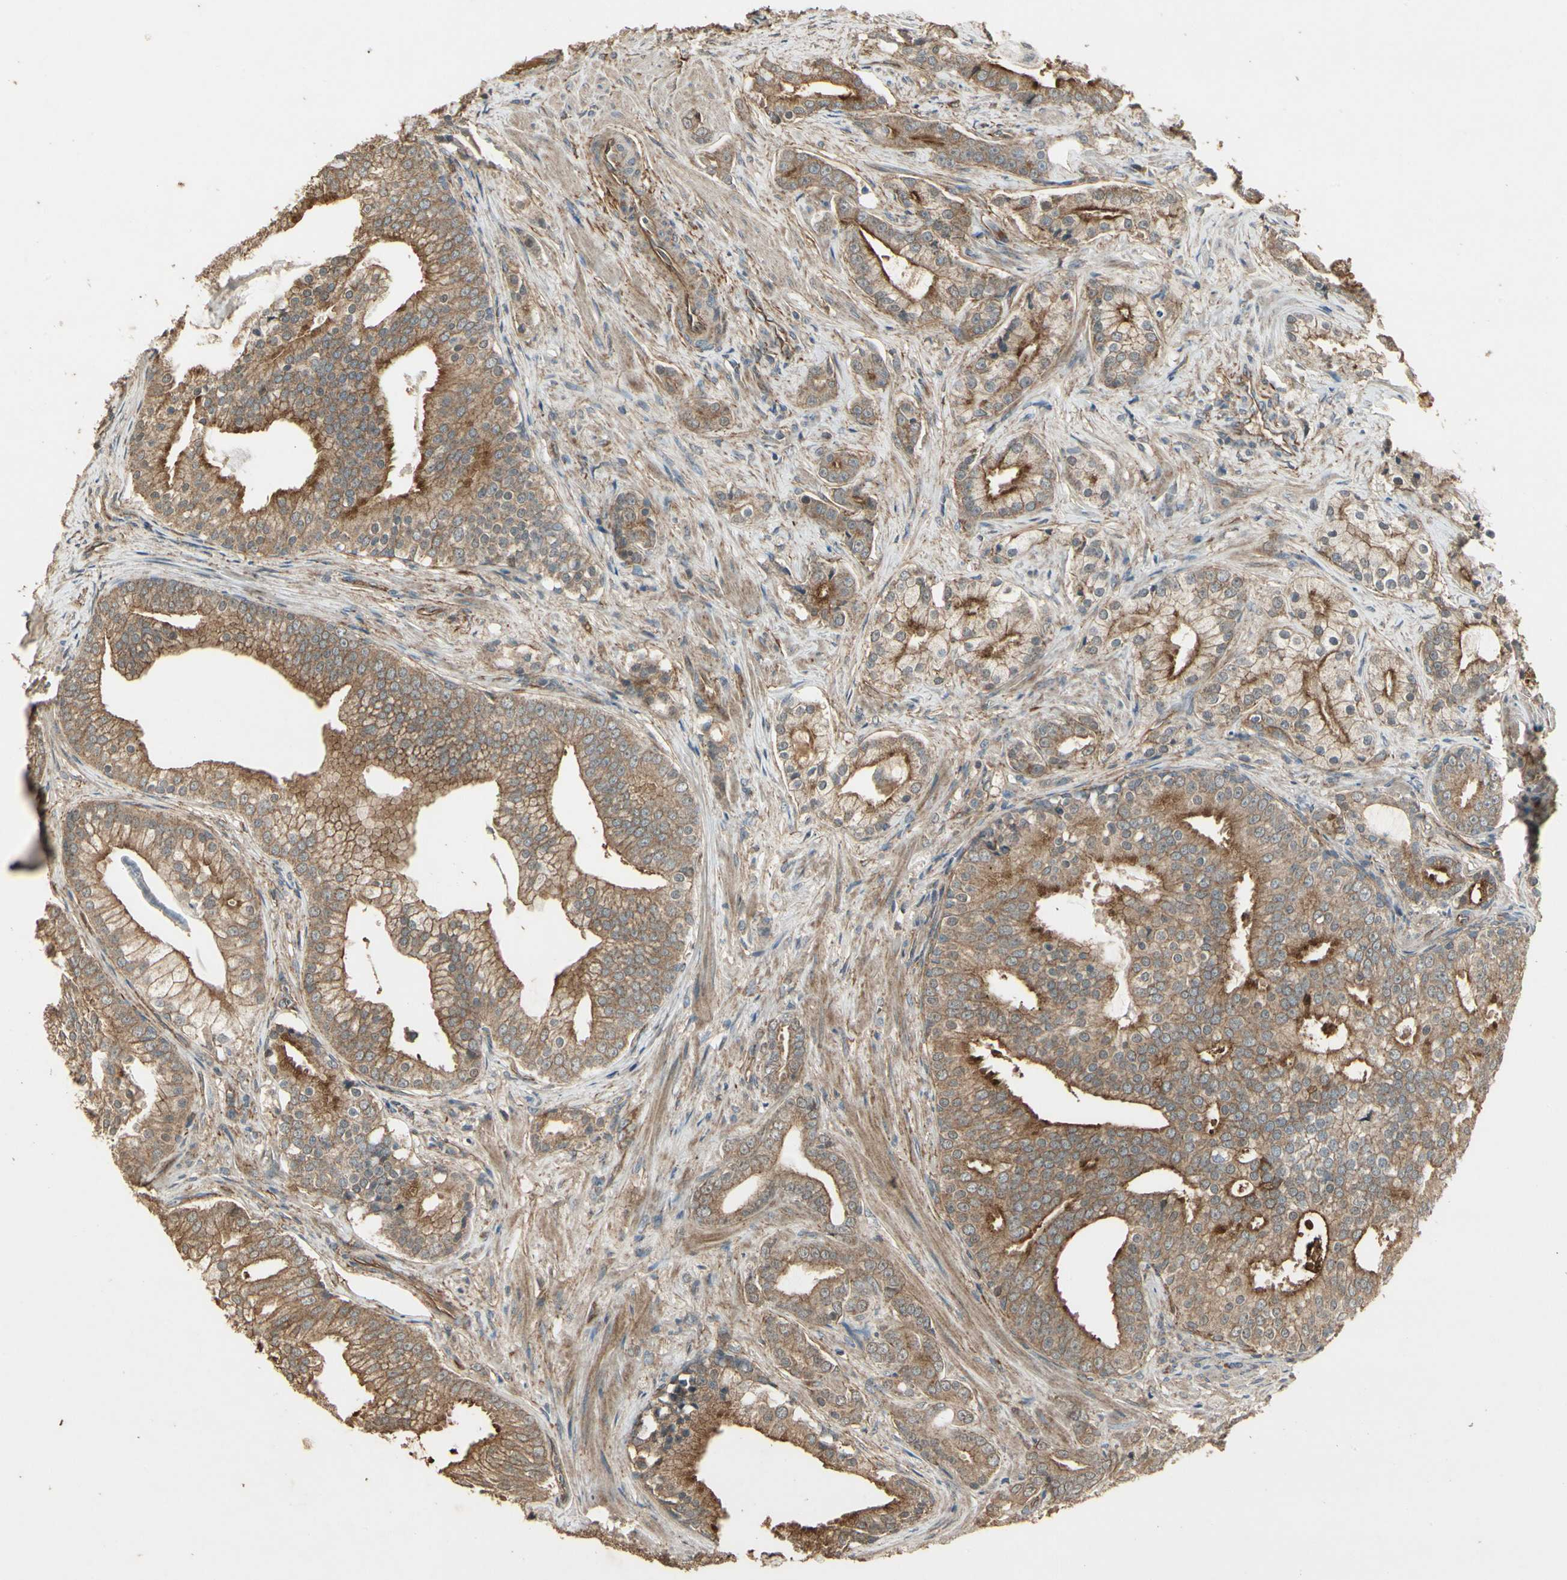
{"staining": {"intensity": "moderate", "quantity": ">75%", "location": "cytoplasmic/membranous"}, "tissue": "prostate cancer", "cell_type": "Tumor cells", "image_type": "cancer", "snomed": [{"axis": "morphology", "description": "Adenocarcinoma, Low grade"}, {"axis": "topography", "description": "Prostate"}], "caption": "Prostate cancer (low-grade adenocarcinoma) stained with a protein marker reveals moderate staining in tumor cells.", "gene": "RNF180", "patient": {"sex": "male", "age": 58}}